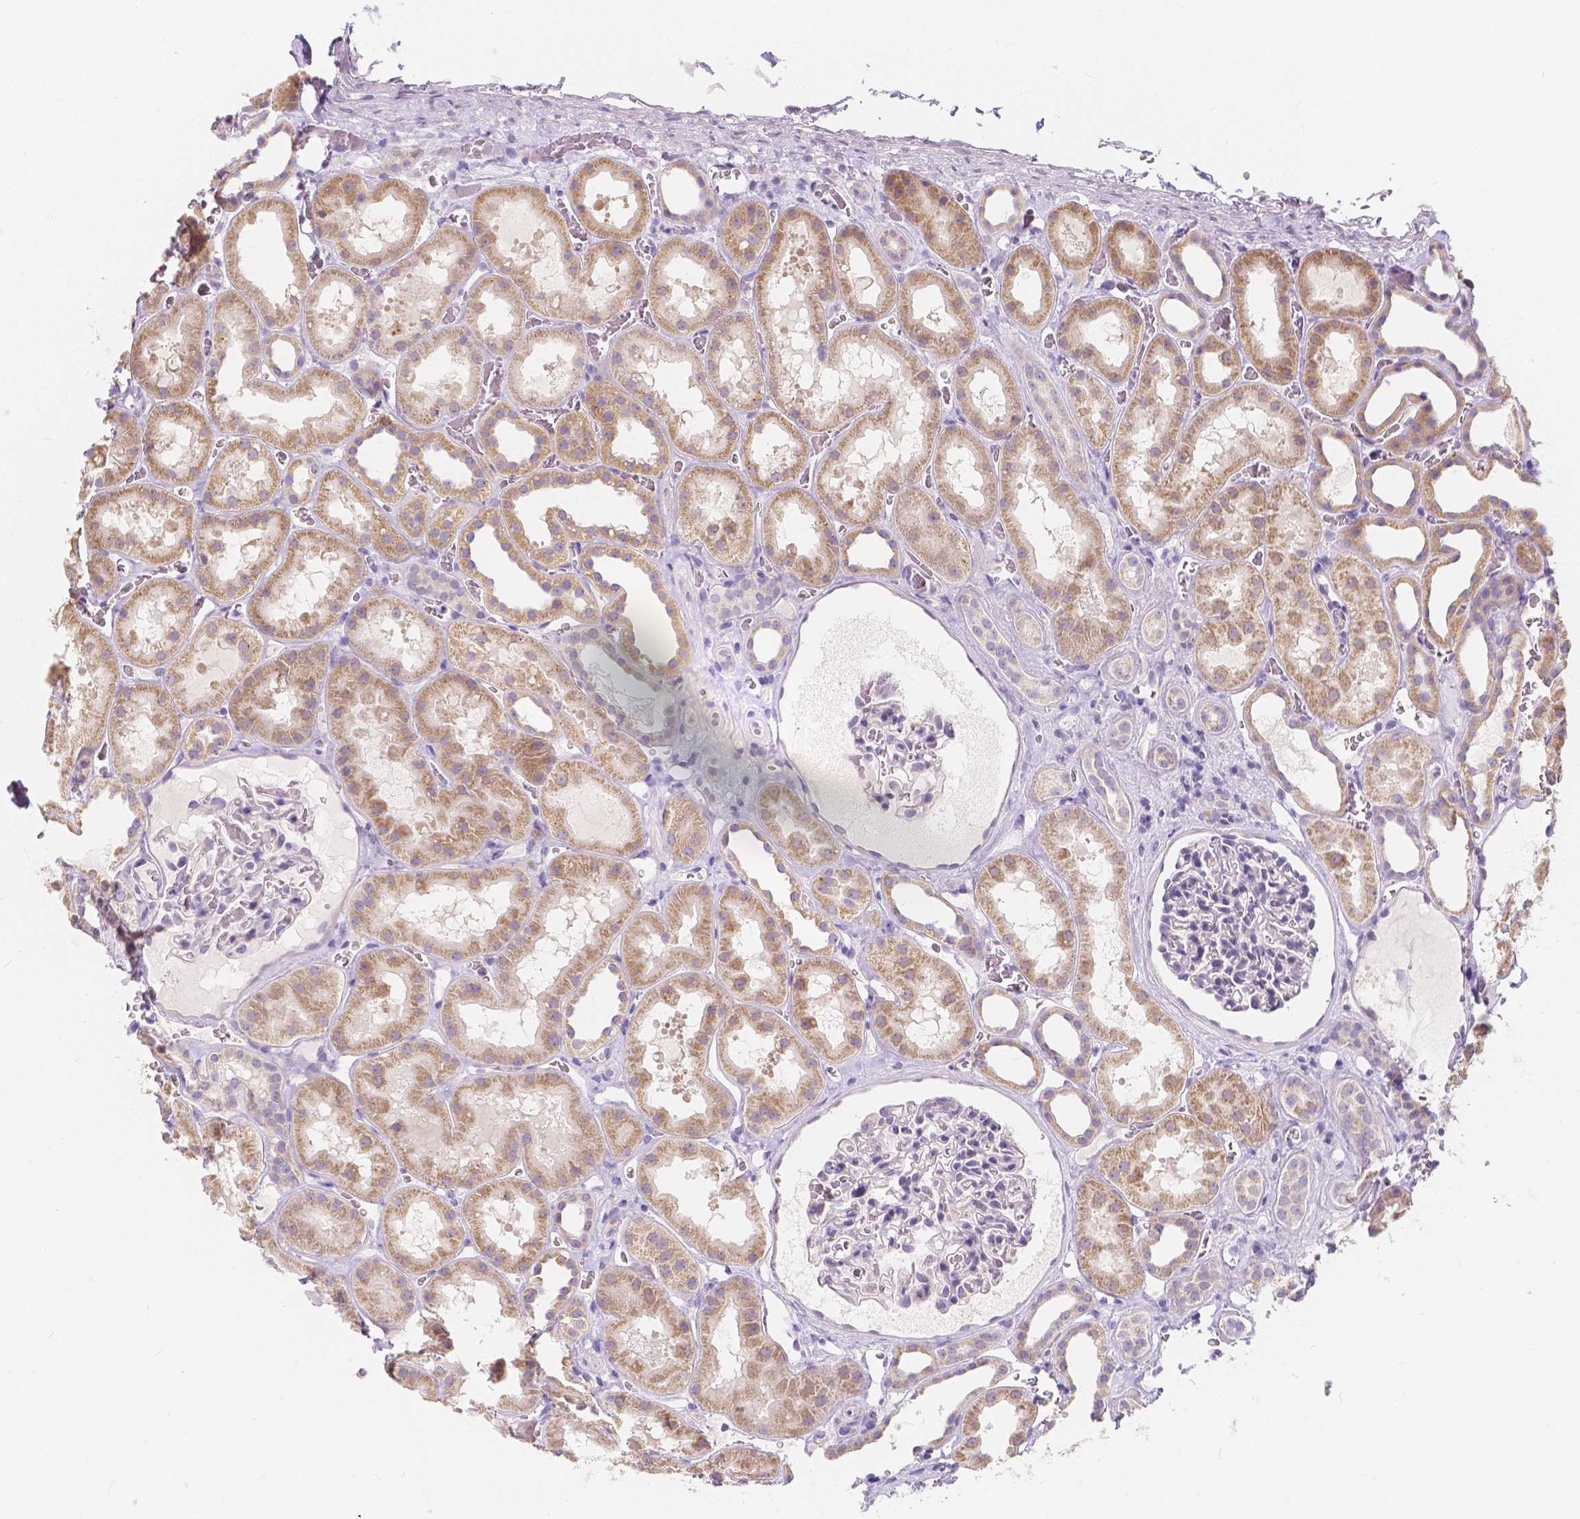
{"staining": {"intensity": "negative", "quantity": "none", "location": "none"}, "tissue": "kidney", "cell_type": "Cells in glomeruli", "image_type": "normal", "snomed": [{"axis": "morphology", "description": "Normal tissue, NOS"}, {"axis": "topography", "description": "Kidney"}], "caption": "The immunohistochemistry (IHC) micrograph has no significant positivity in cells in glomeruli of kidney.", "gene": "RNF186", "patient": {"sex": "female", "age": 41}}